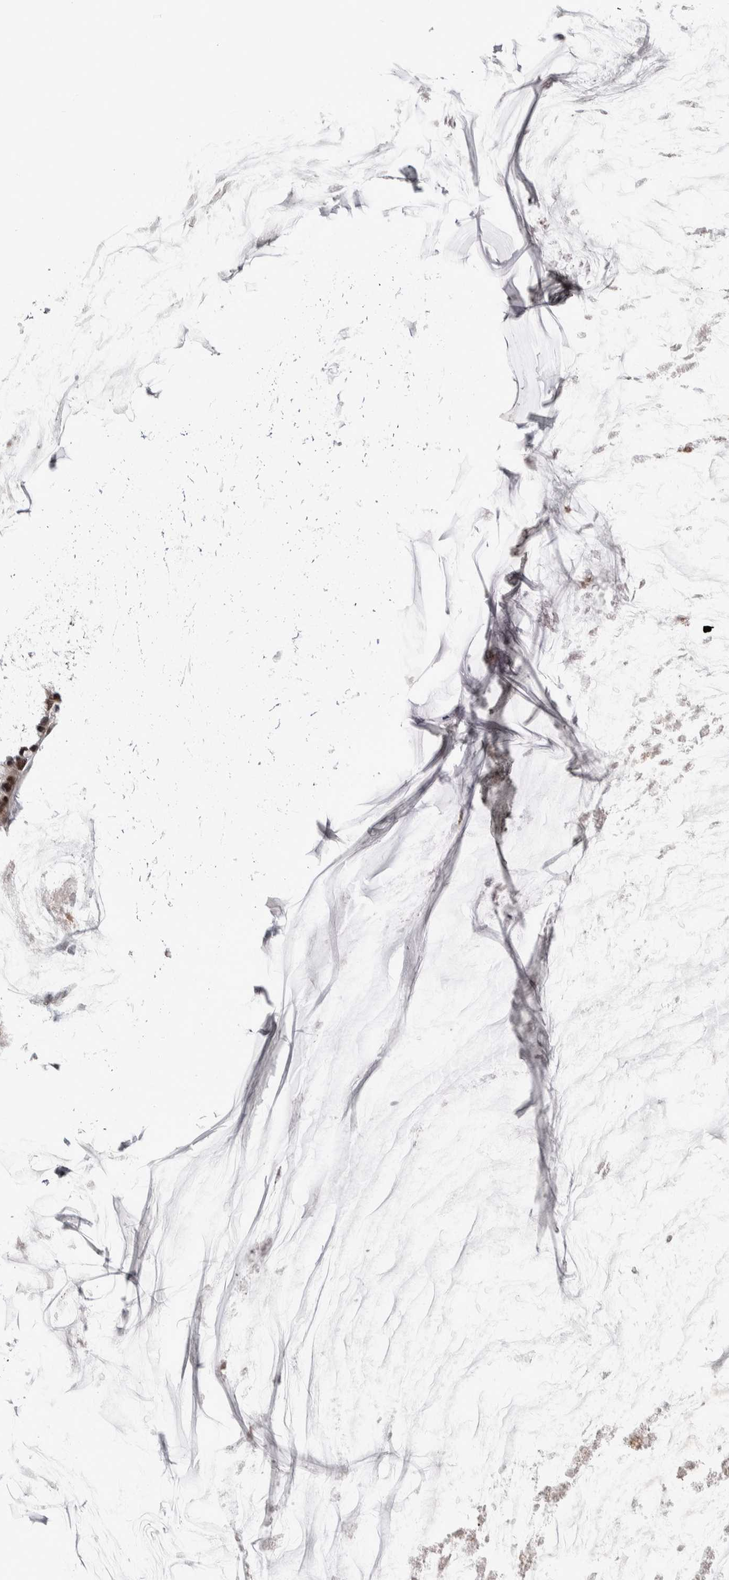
{"staining": {"intensity": "moderate", "quantity": ">75%", "location": "nuclear"}, "tissue": "ovarian cancer", "cell_type": "Tumor cells", "image_type": "cancer", "snomed": [{"axis": "morphology", "description": "Cystadenocarcinoma, mucinous, NOS"}, {"axis": "topography", "description": "Ovary"}], "caption": "Protein staining reveals moderate nuclear staining in approximately >75% of tumor cells in mucinous cystadenocarcinoma (ovarian). (Stains: DAB in brown, nuclei in blue, Microscopy: brightfield microscopy at high magnification).", "gene": "ASPN", "patient": {"sex": "female", "age": 39}}